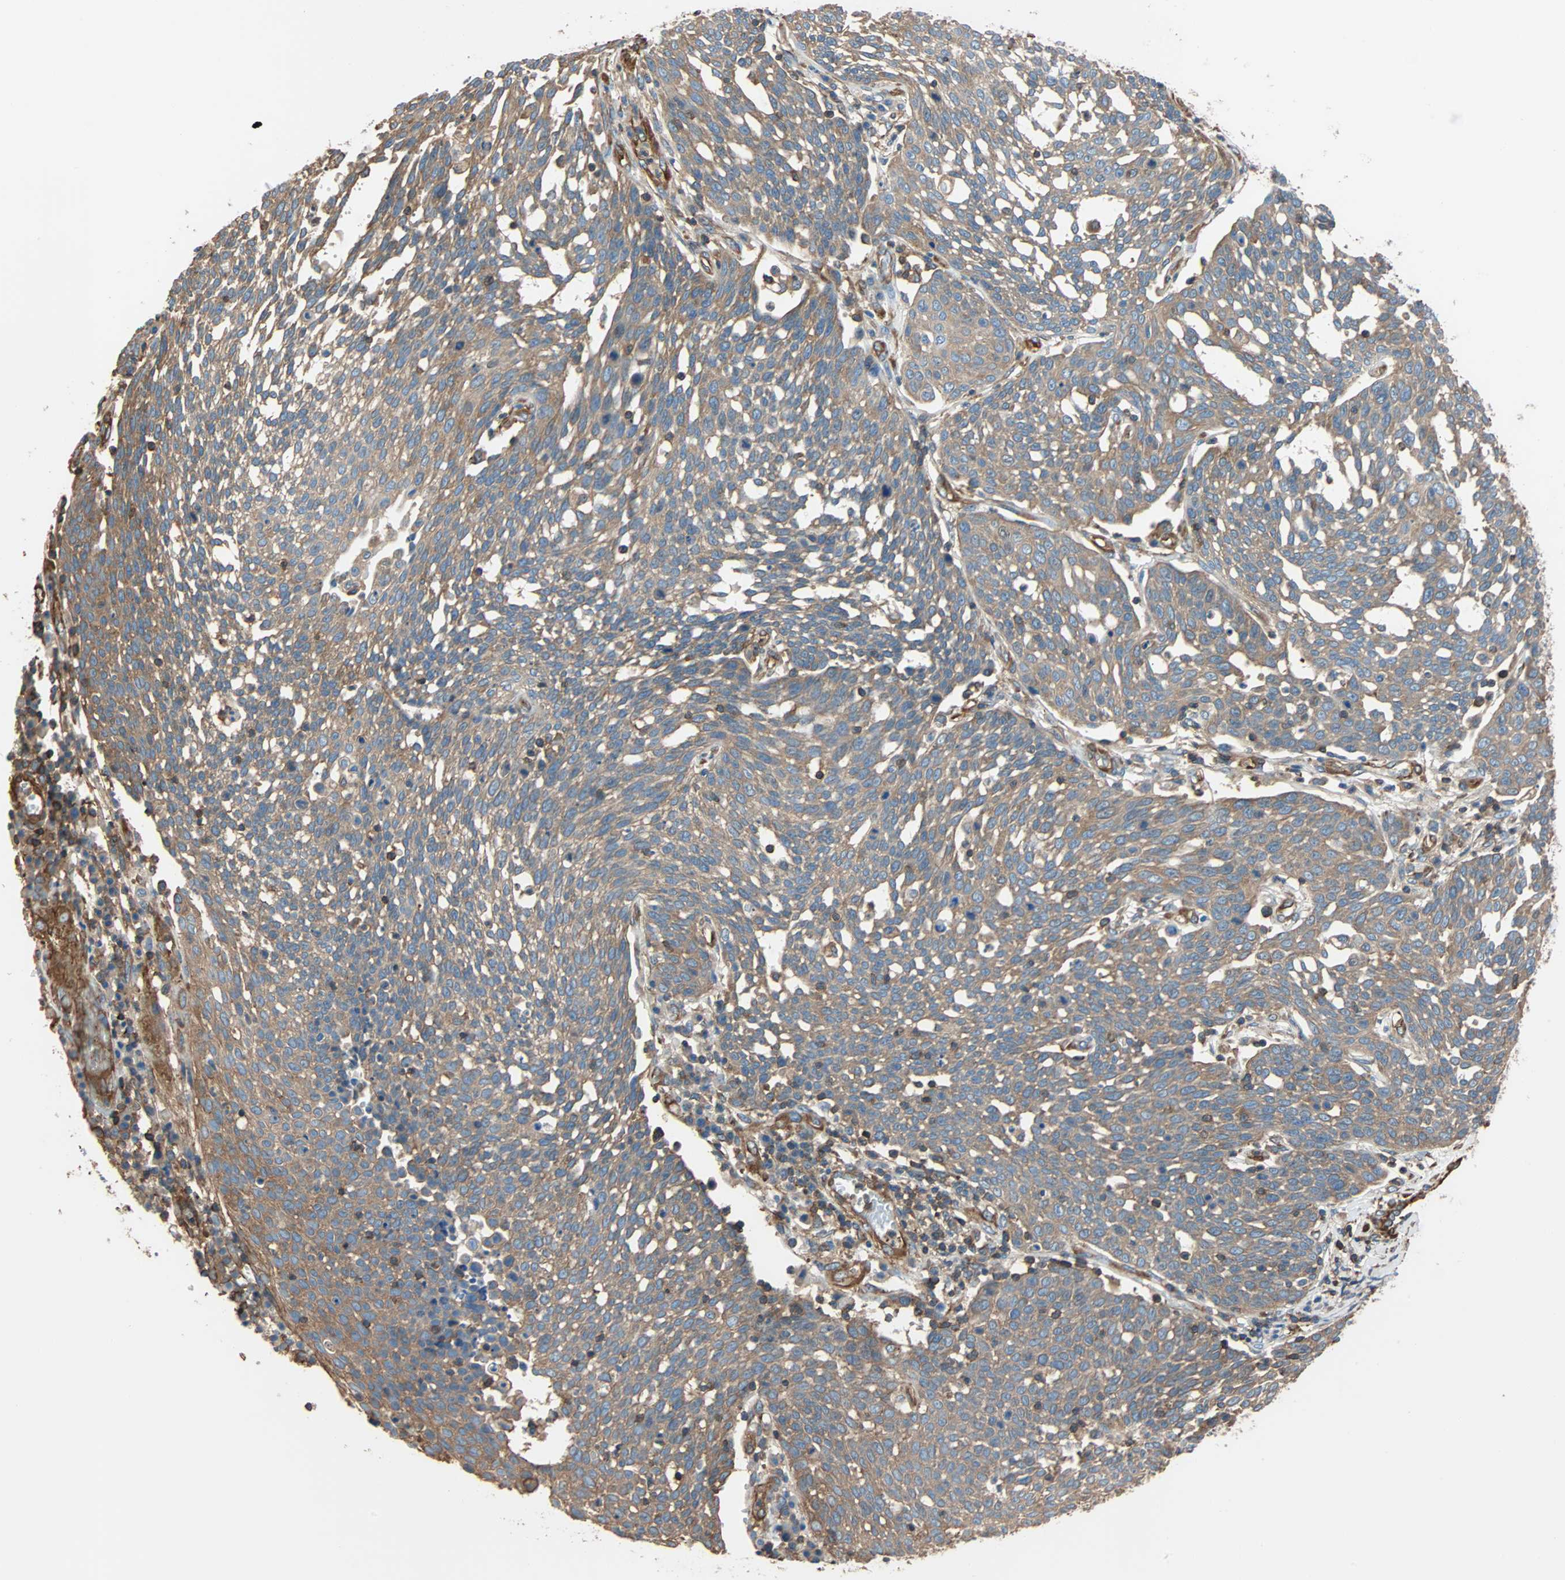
{"staining": {"intensity": "weak", "quantity": ">75%", "location": "cytoplasmic/membranous"}, "tissue": "cervical cancer", "cell_type": "Tumor cells", "image_type": "cancer", "snomed": [{"axis": "morphology", "description": "Squamous cell carcinoma, NOS"}, {"axis": "topography", "description": "Cervix"}], "caption": "A histopathology image of human cervical squamous cell carcinoma stained for a protein exhibits weak cytoplasmic/membranous brown staining in tumor cells.", "gene": "GALNT10", "patient": {"sex": "female", "age": 34}}